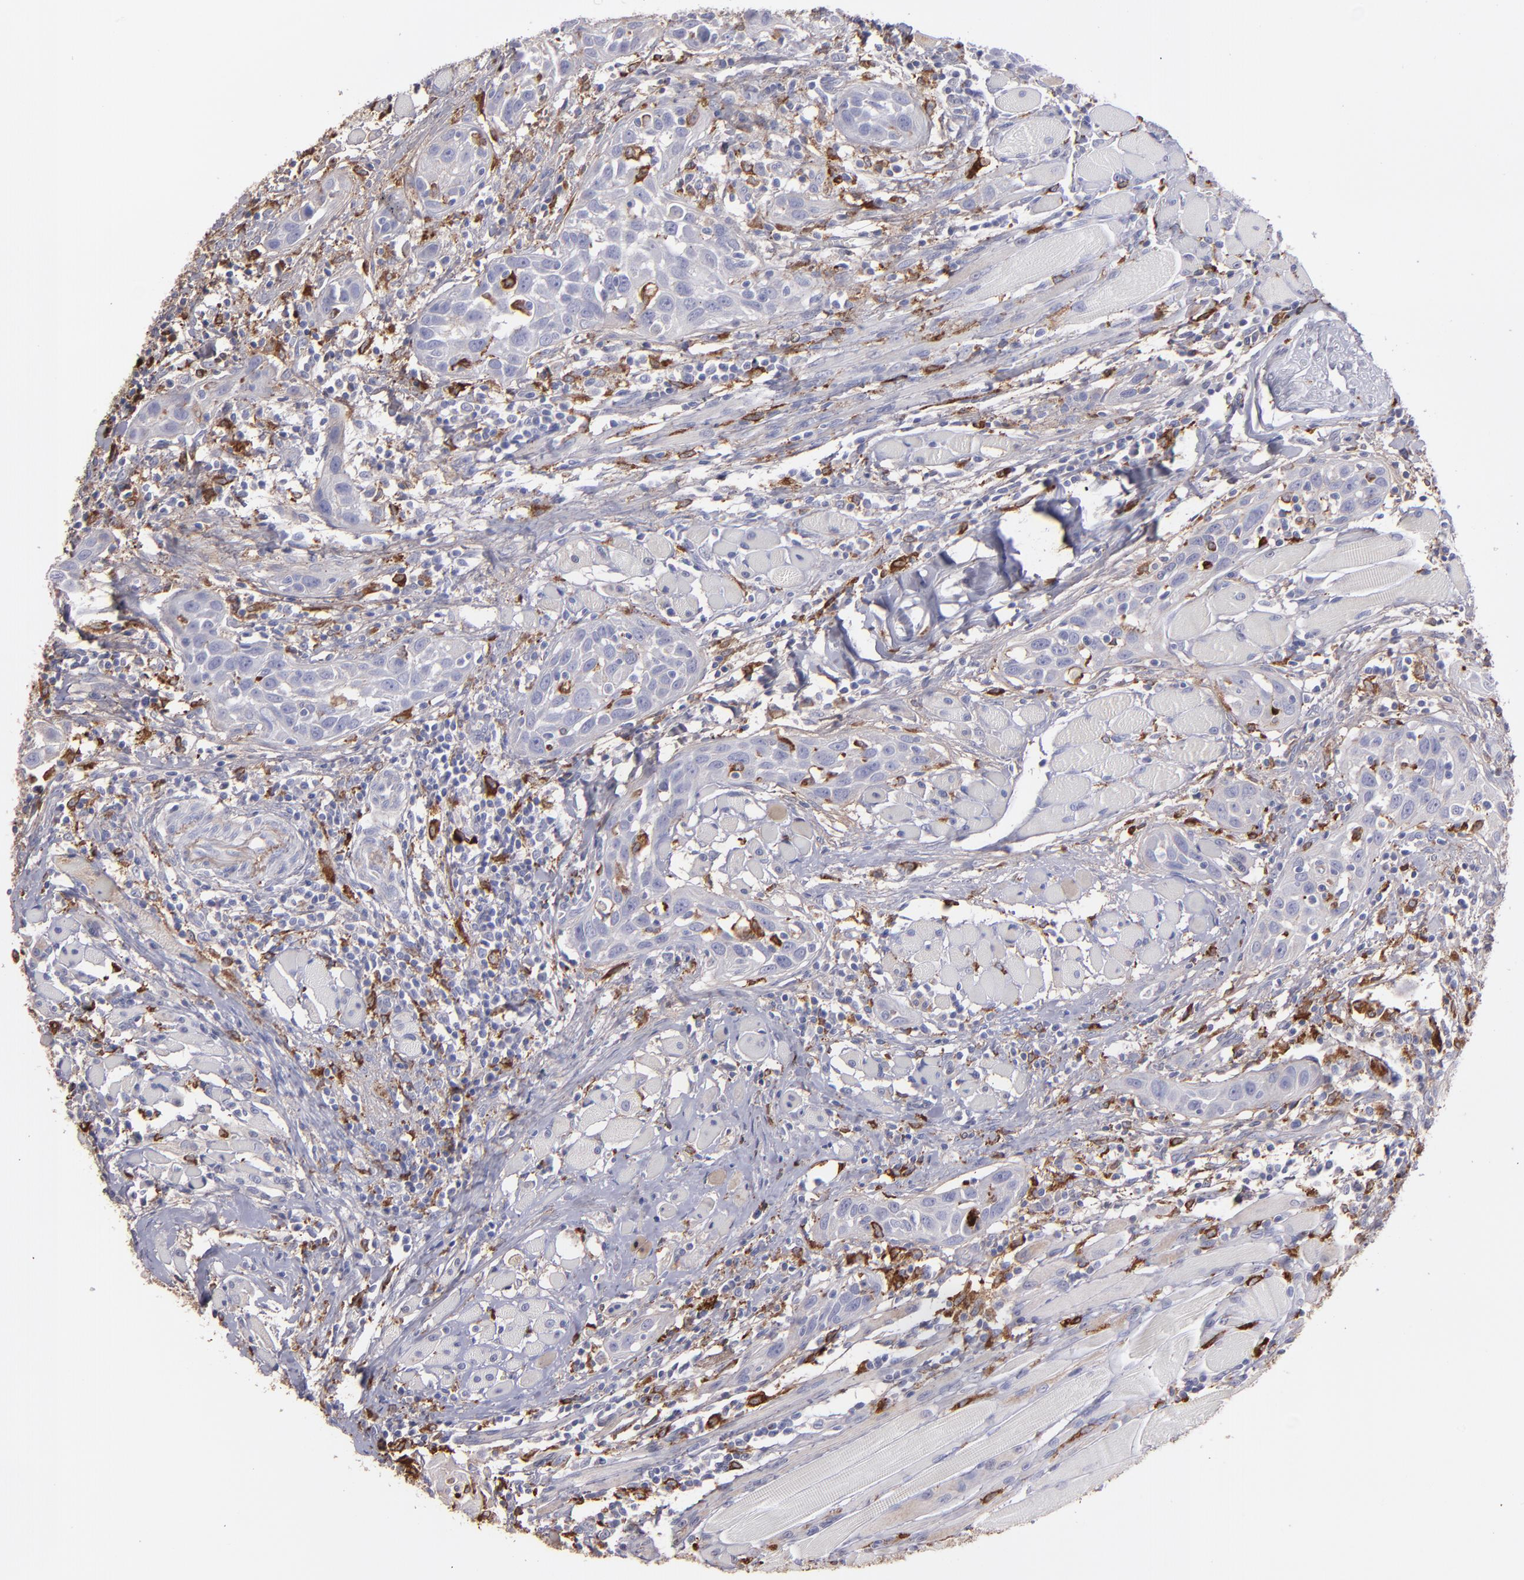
{"staining": {"intensity": "weak", "quantity": "<25%", "location": "cytoplasmic/membranous"}, "tissue": "head and neck cancer", "cell_type": "Tumor cells", "image_type": "cancer", "snomed": [{"axis": "morphology", "description": "Squamous cell carcinoma, NOS"}, {"axis": "topography", "description": "Oral tissue"}, {"axis": "topography", "description": "Head-Neck"}], "caption": "The image exhibits no significant expression in tumor cells of head and neck cancer.", "gene": "C1QA", "patient": {"sex": "female", "age": 50}}